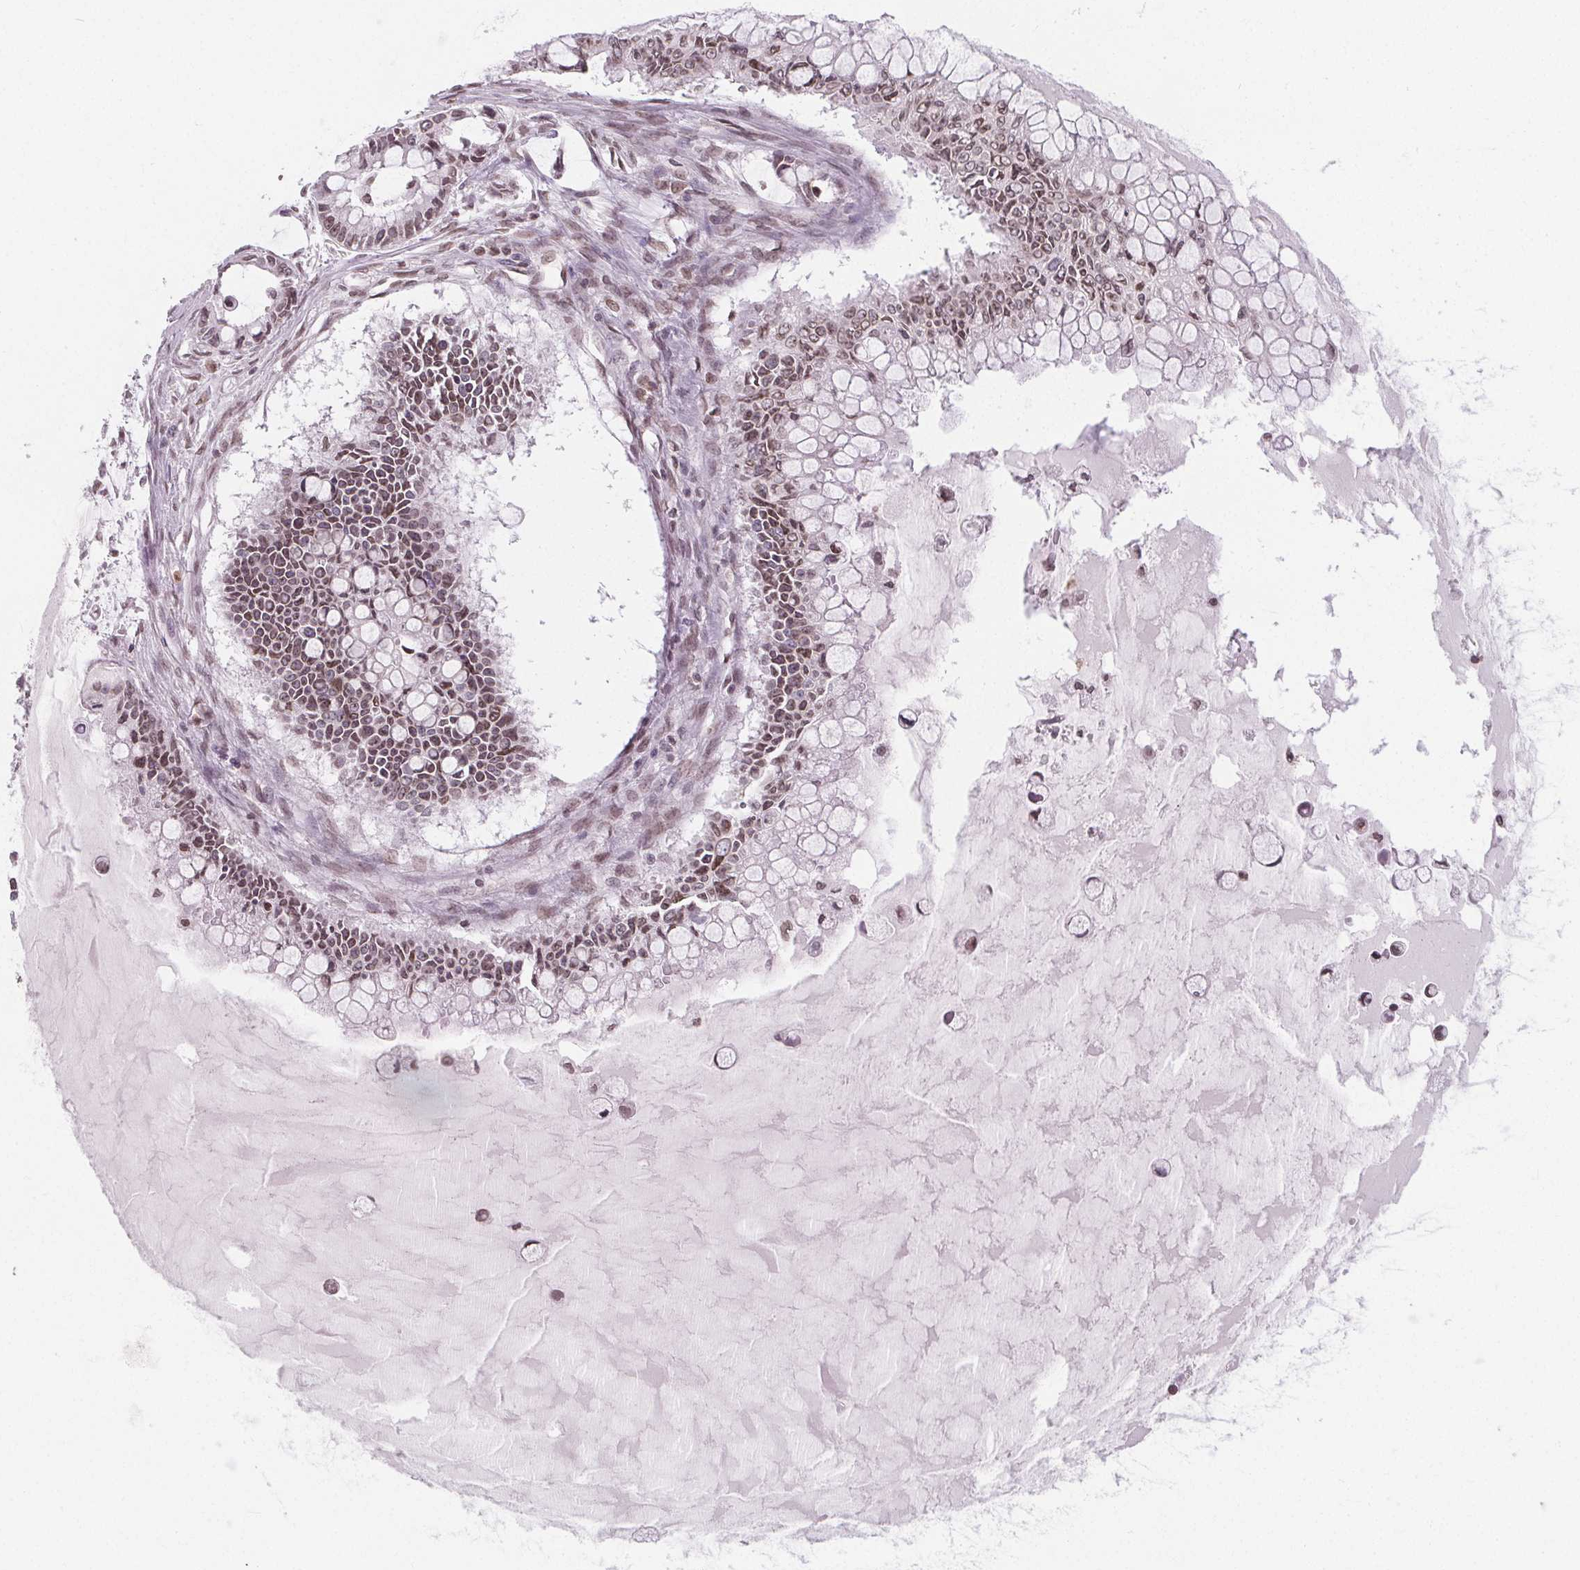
{"staining": {"intensity": "moderate", "quantity": ">75%", "location": "nuclear"}, "tissue": "ovarian cancer", "cell_type": "Tumor cells", "image_type": "cancer", "snomed": [{"axis": "morphology", "description": "Cystadenocarcinoma, mucinous, NOS"}, {"axis": "topography", "description": "Ovary"}], "caption": "Immunohistochemistry (DAB) staining of mucinous cystadenocarcinoma (ovarian) displays moderate nuclear protein staining in approximately >75% of tumor cells.", "gene": "TTC39C", "patient": {"sex": "female", "age": 63}}